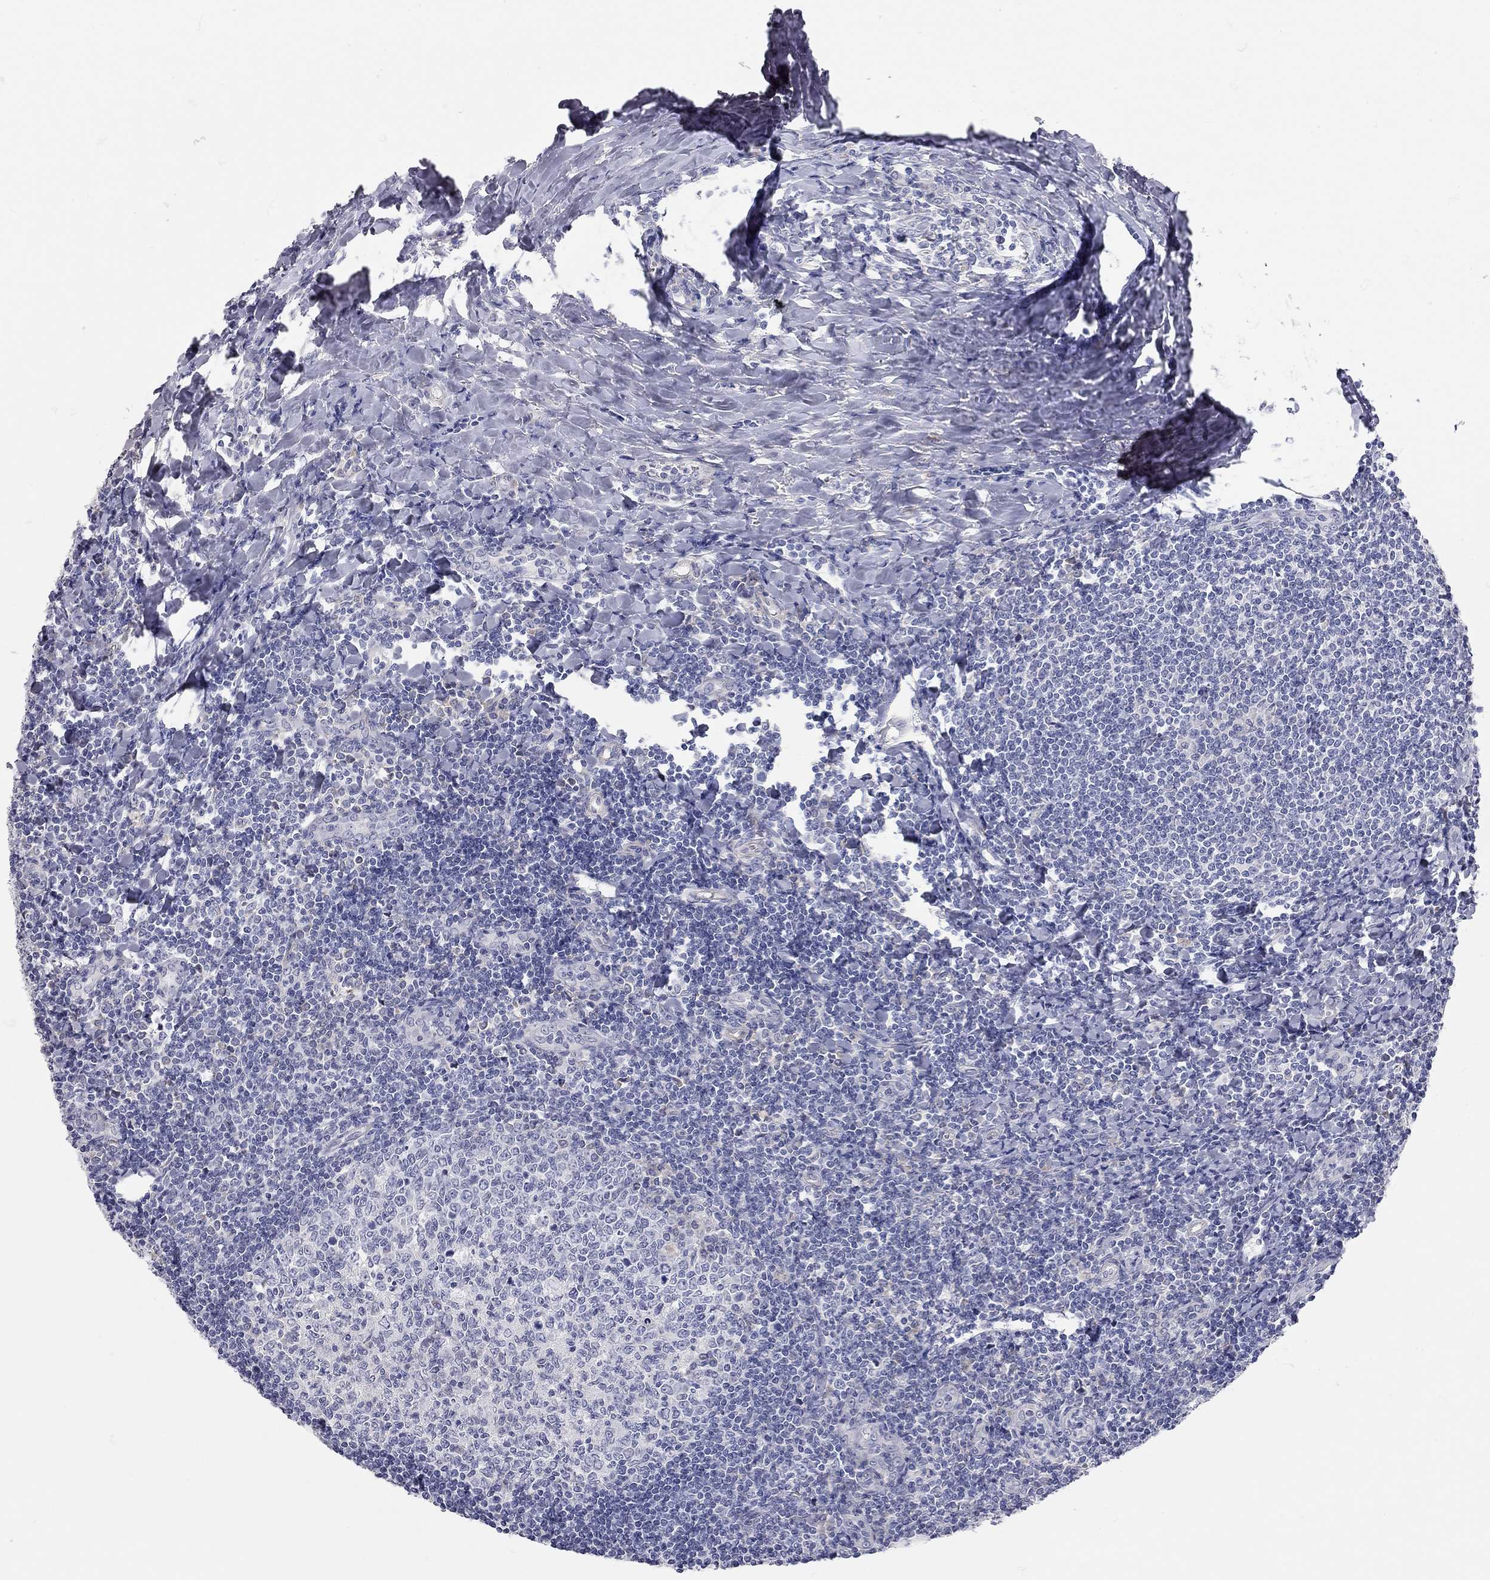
{"staining": {"intensity": "negative", "quantity": "none", "location": "none"}, "tissue": "tonsil", "cell_type": "Germinal center cells", "image_type": "normal", "snomed": [{"axis": "morphology", "description": "Normal tissue, NOS"}, {"axis": "topography", "description": "Tonsil"}], "caption": "This is an immunohistochemistry (IHC) photomicrograph of normal tonsil. There is no positivity in germinal center cells.", "gene": "XAGE2", "patient": {"sex": "female", "age": 12}}